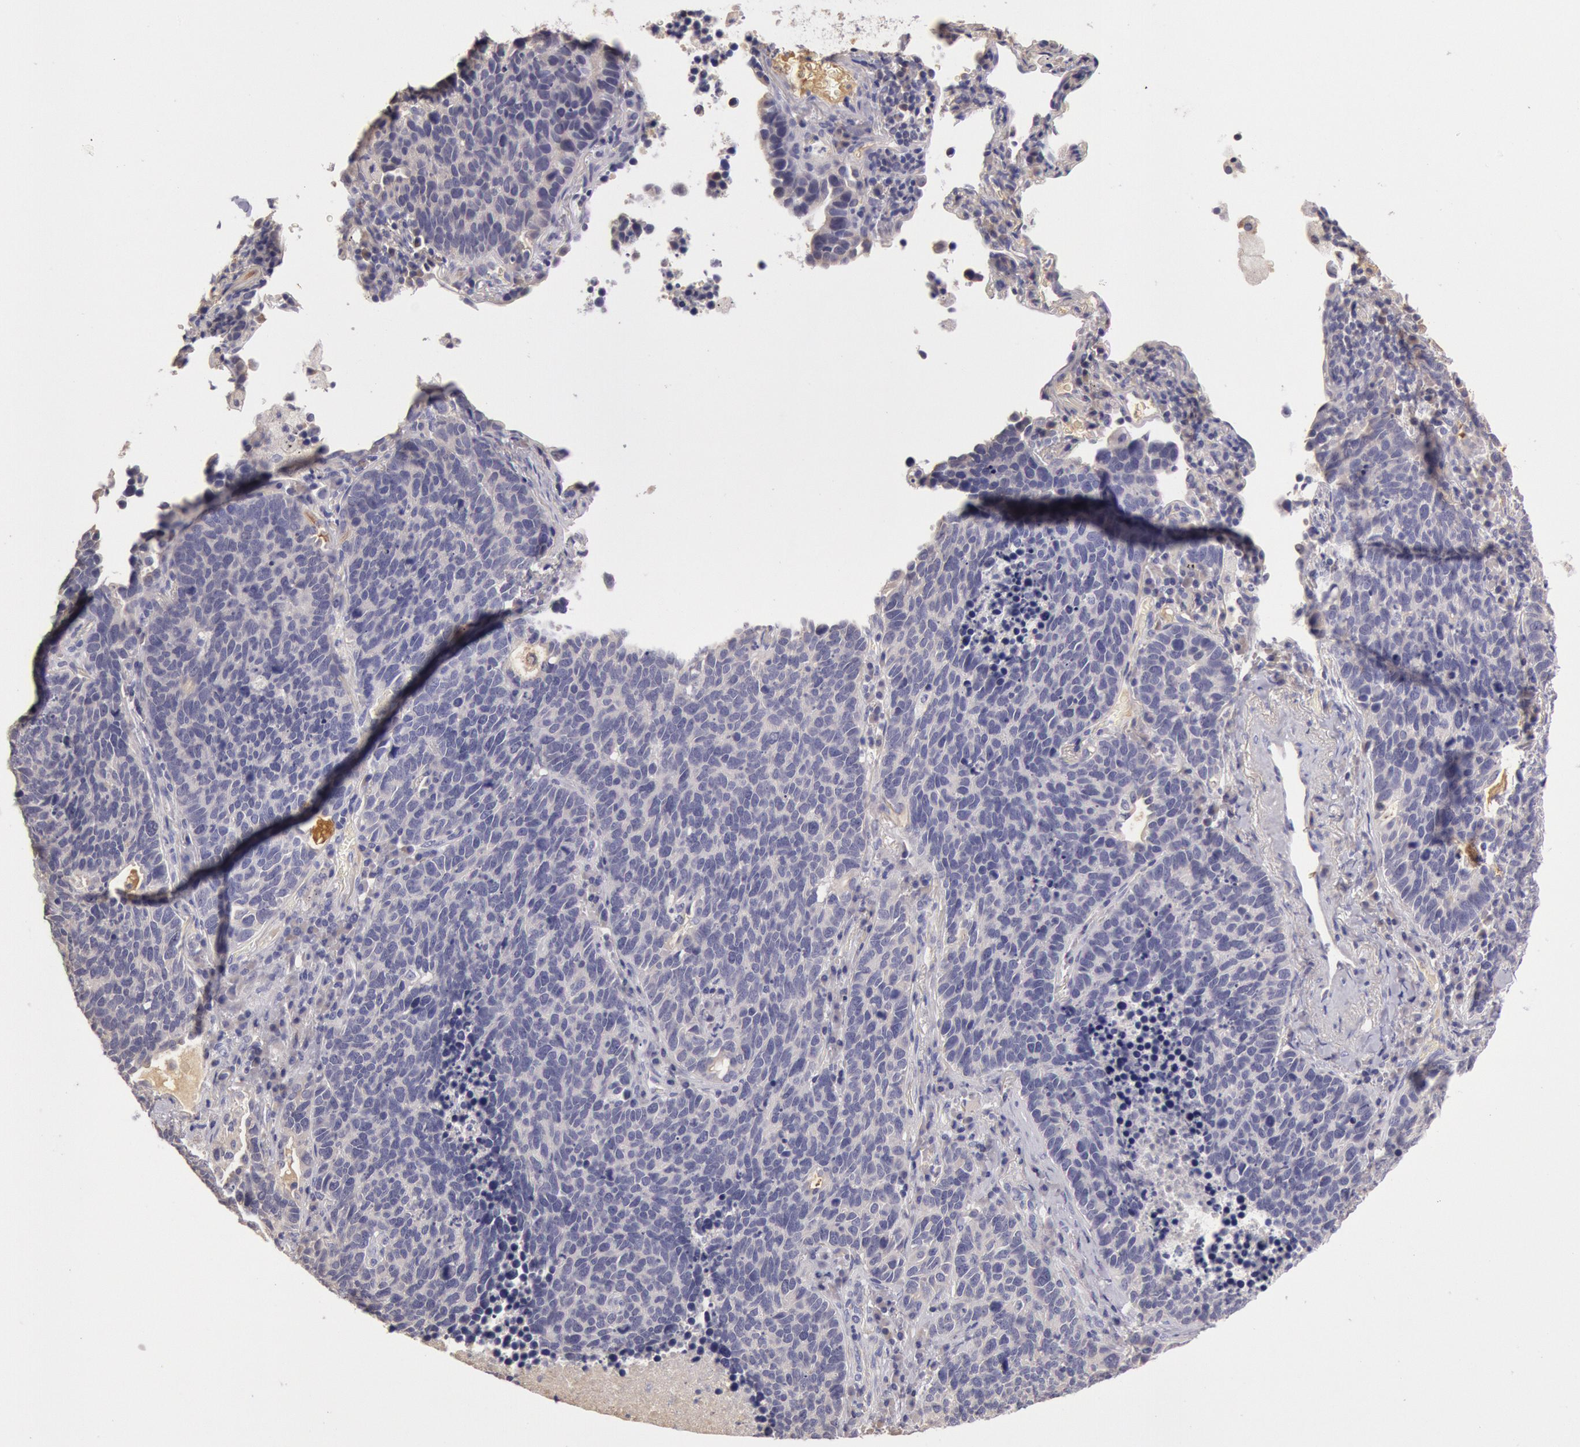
{"staining": {"intensity": "negative", "quantity": "none", "location": "none"}, "tissue": "lung cancer", "cell_type": "Tumor cells", "image_type": "cancer", "snomed": [{"axis": "morphology", "description": "Neoplasm, malignant, NOS"}, {"axis": "topography", "description": "Lung"}], "caption": "Tumor cells show no significant expression in lung cancer (neoplasm (malignant)).", "gene": "C1R", "patient": {"sex": "female", "age": 75}}